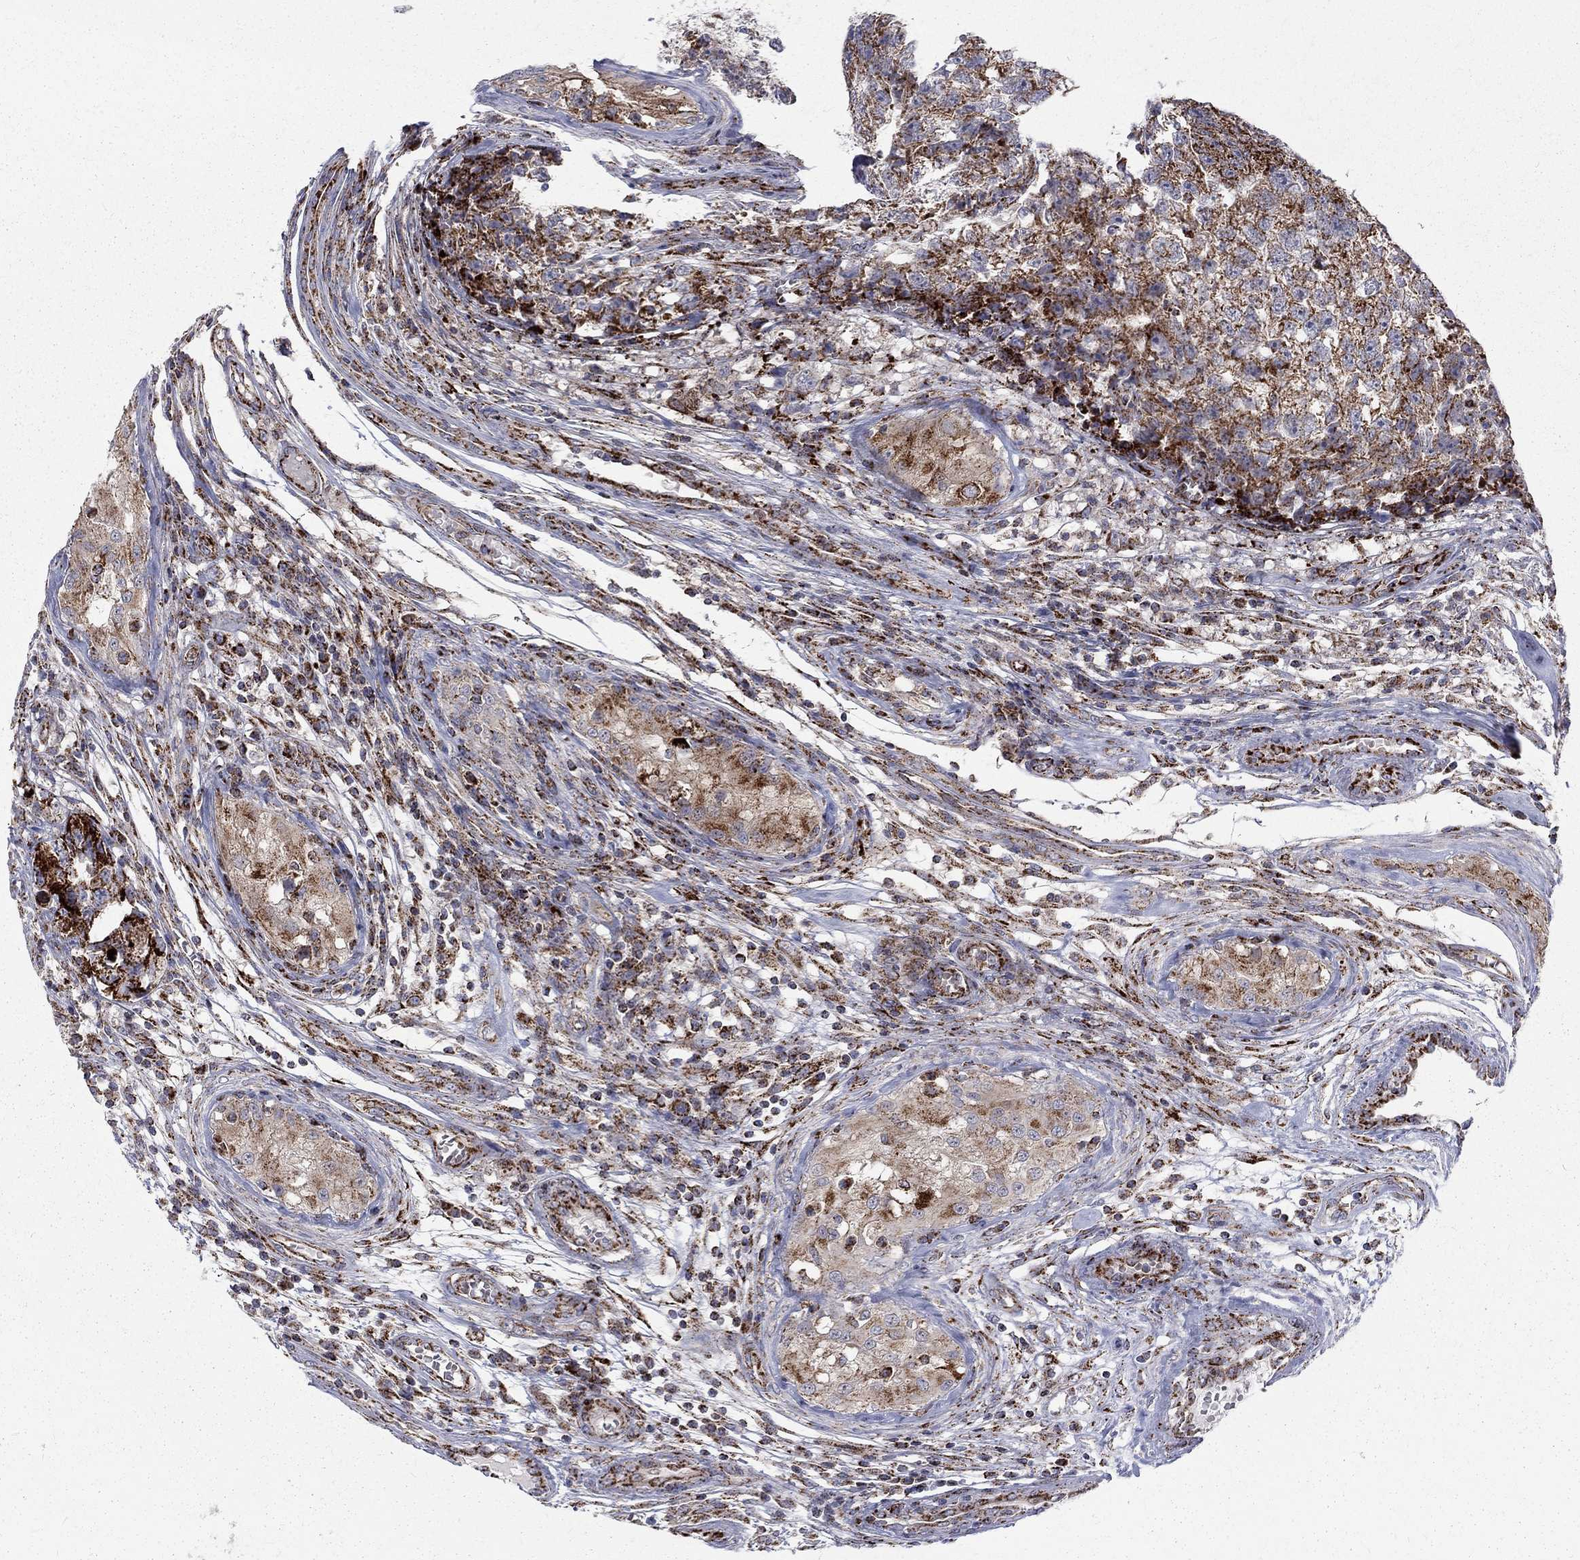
{"staining": {"intensity": "strong", "quantity": ">75%", "location": "cytoplasmic/membranous"}, "tissue": "testis cancer", "cell_type": "Tumor cells", "image_type": "cancer", "snomed": [{"axis": "morphology", "description": "Seminoma, NOS"}, {"axis": "morphology", "description": "Carcinoma, Embryonal, NOS"}, {"axis": "topography", "description": "Testis"}], "caption": "DAB (3,3'-diaminobenzidine) immunohistochemical staining of testis cancer shows strong cytoplasmic/membranous protein positivity in about >75% of tumor cells.", "gene": "ALDH1B1", "patient": {"sex": "male", "age": 22}}